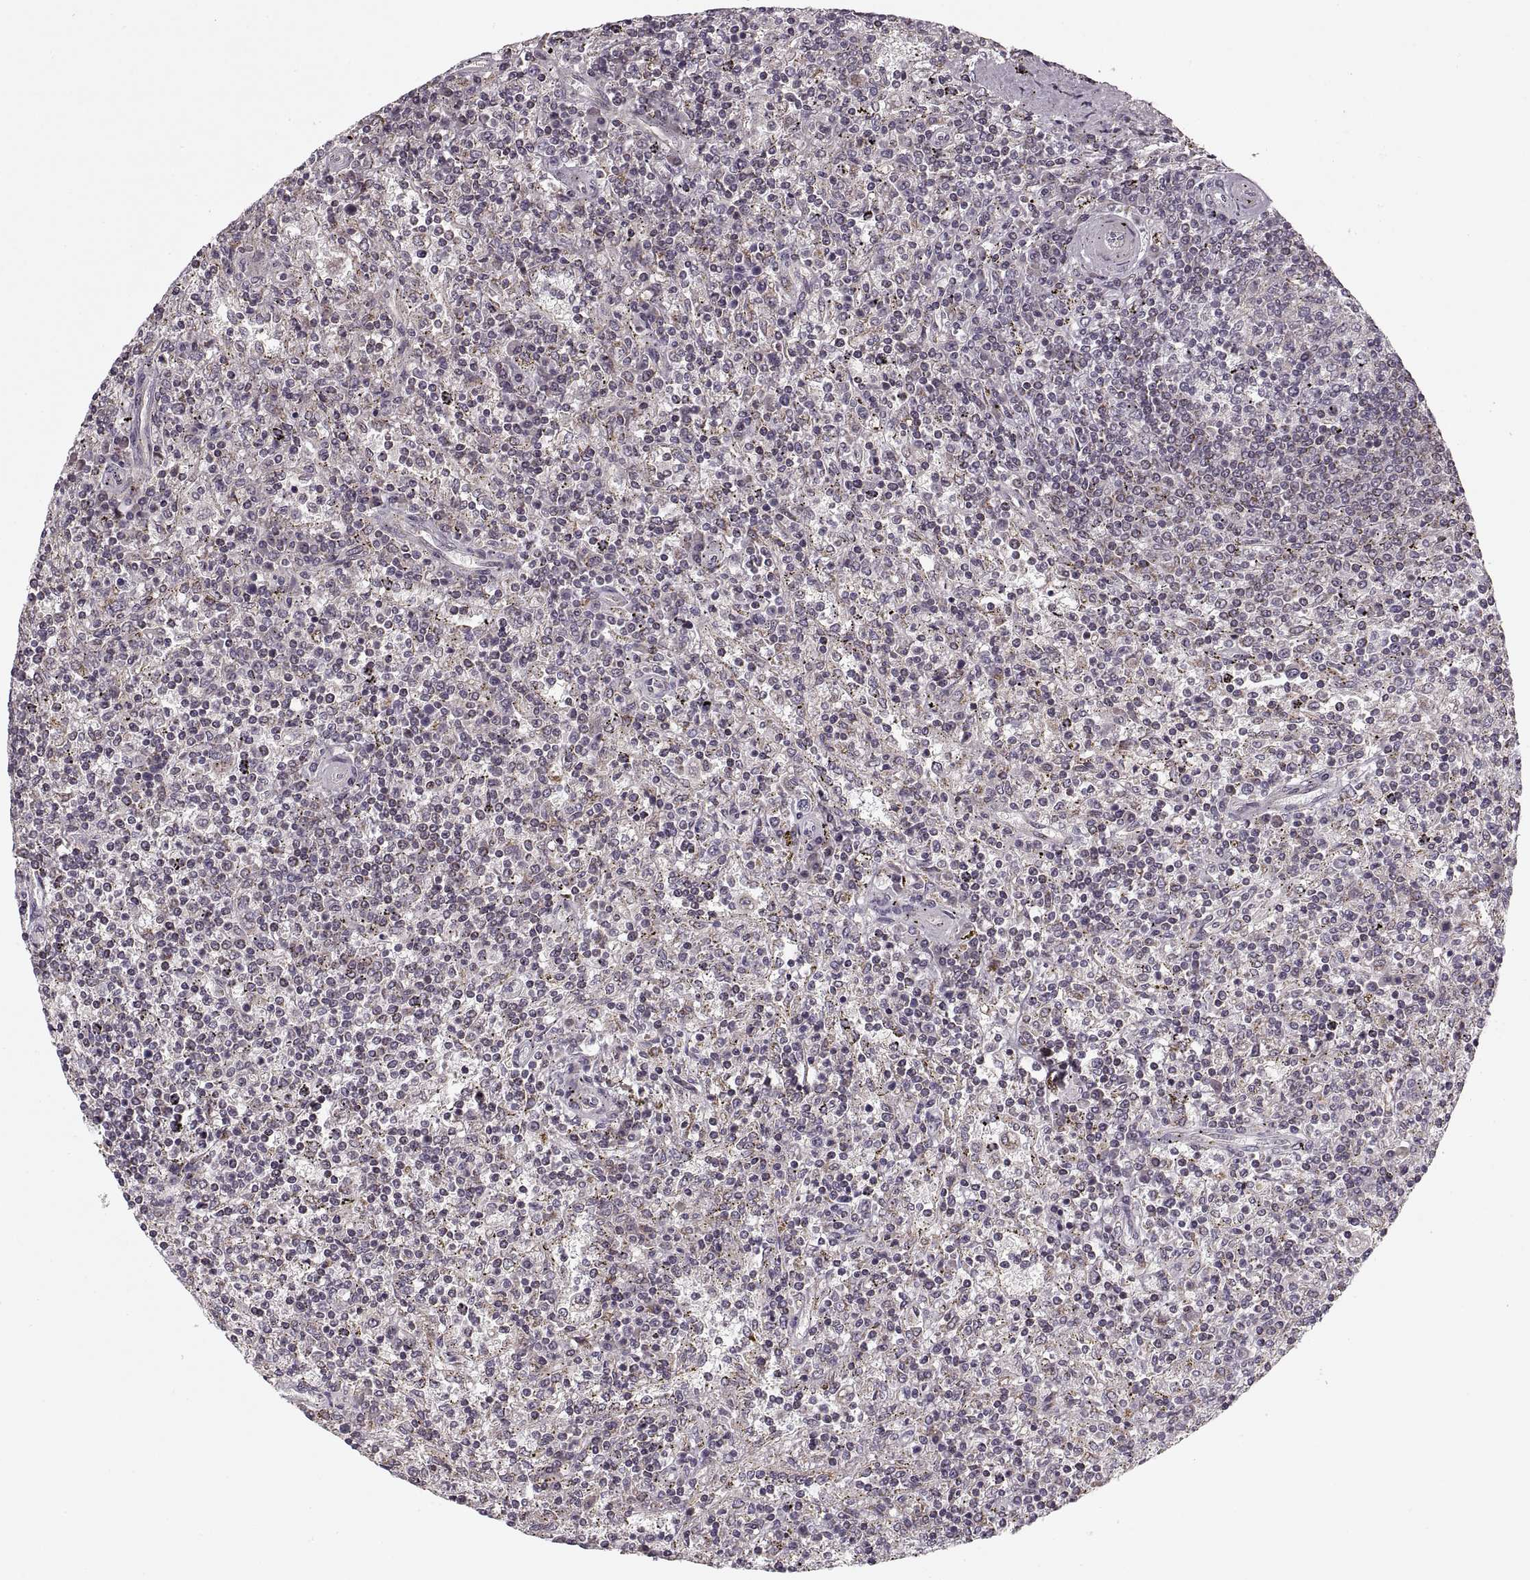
{"staining": {"intensity": "negative", "quantity": "none", "location": "none"}, "tissue": "lymphoma", "cell_type": "Tumor cells", "image_type": "cancer", "snomed": [{"axis": "morphology", "description": "Malignant lymphoma, non-Hodgkin's type, Low grade"}, {"axis": "topography", "description": "Spleen"}], "caption": "Low-grade malignant lymphoma, non-Hodgkin's type stained for a protein using IHC reveals no staining tumor cells.", "gene": "ASIC3", "patient": {"sex": "male", "age": 62}}